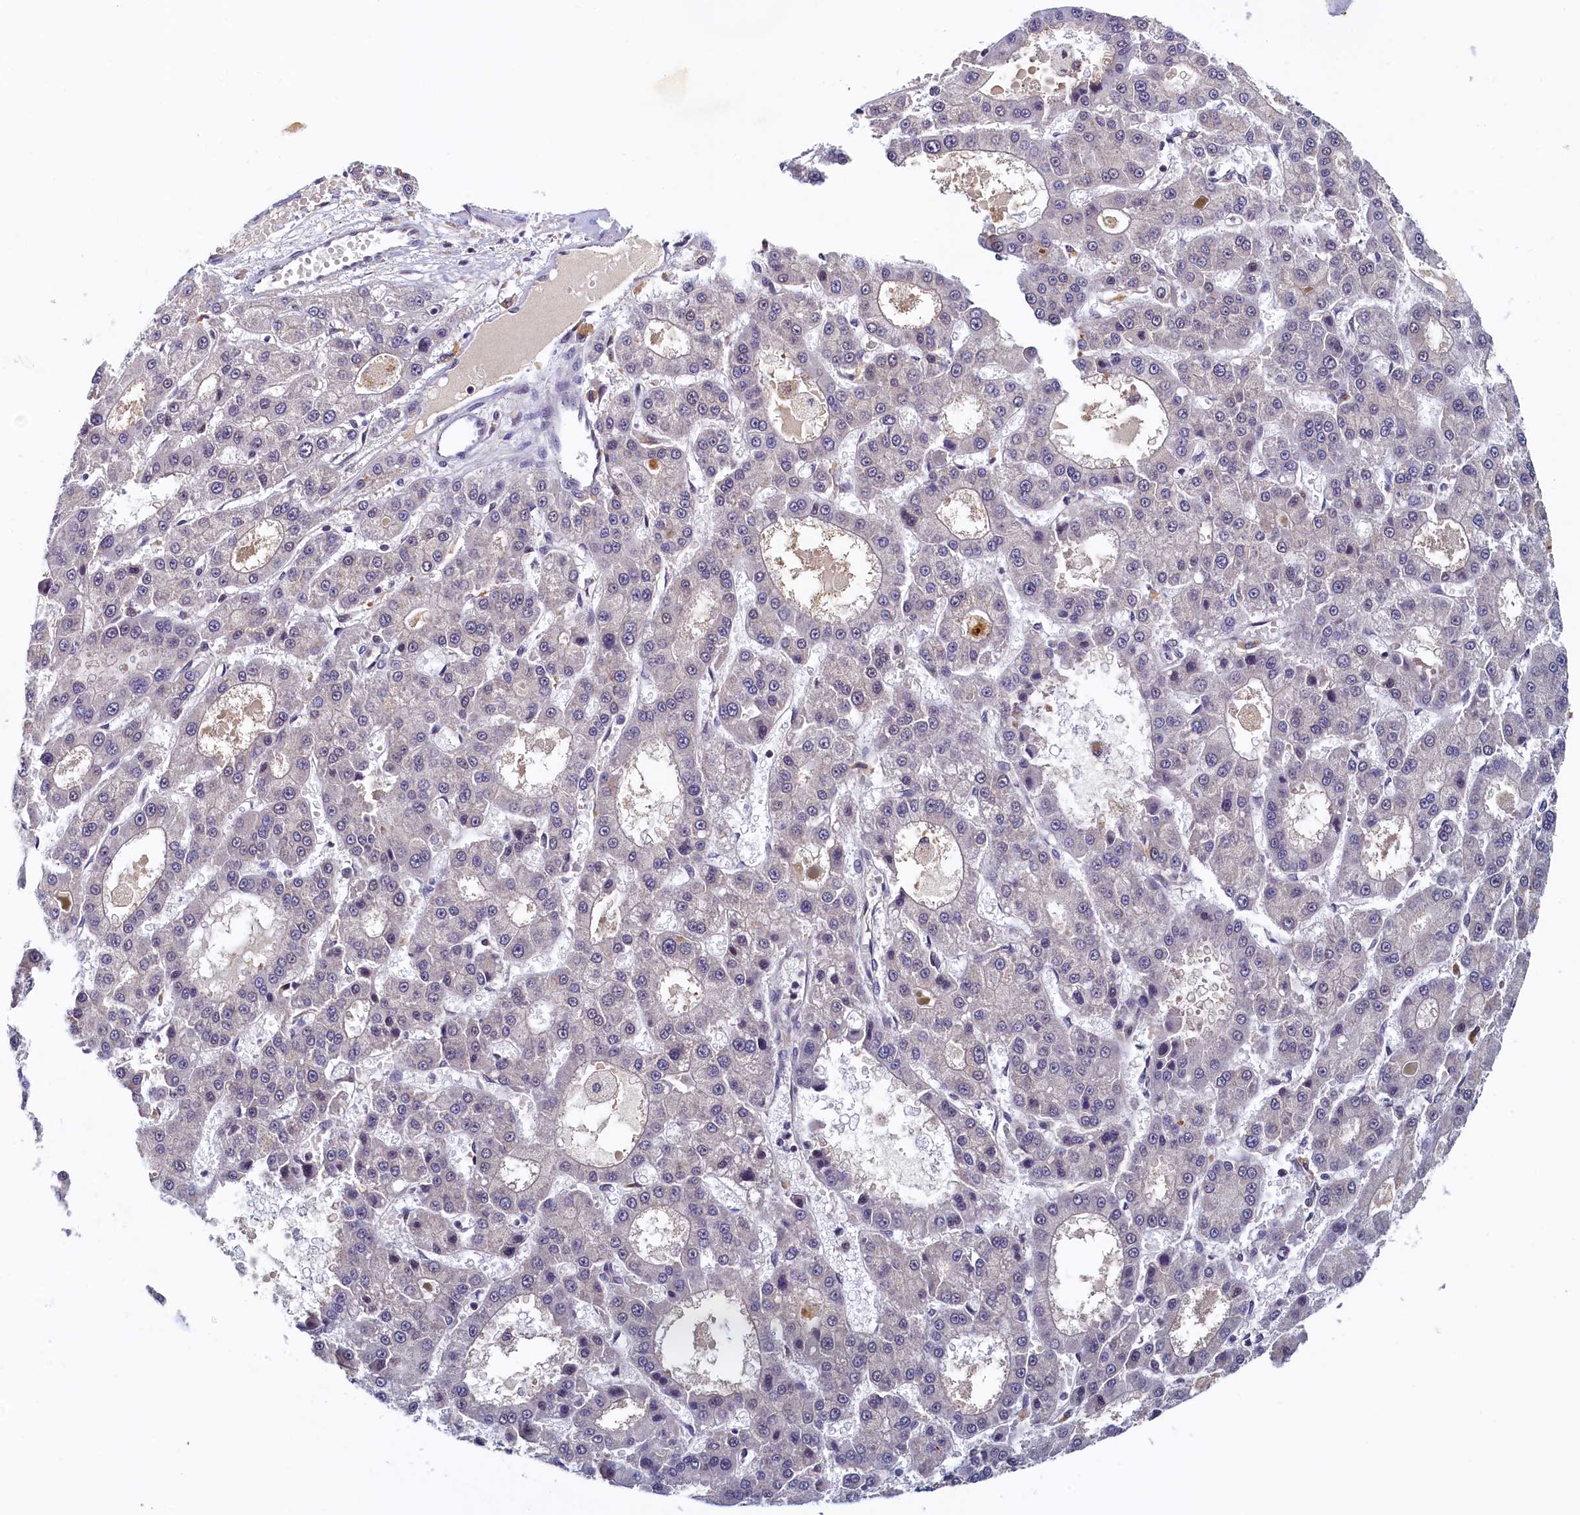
{"staining": {"intensity": "negative", "quantity": "none", "location": "none"}, "tissue": "liver cancer", "cell_type": "Tumor cells", "image_type": "cancer", "snomed": [{"axis": "morphology", "description": "Carcinoma, Hepatocellular, NOS"}, {"axis": "topography", "description": "Liver"}], "caption": "This image is of liver hepatocellular carcinoma stained with immunohistochemistry to label a protein in brown with the nuclei are counter-stained blue. There is no staining in tumor cells.", "gene": "PAAF1", "patient": {"sex": "male", "age": 70}}